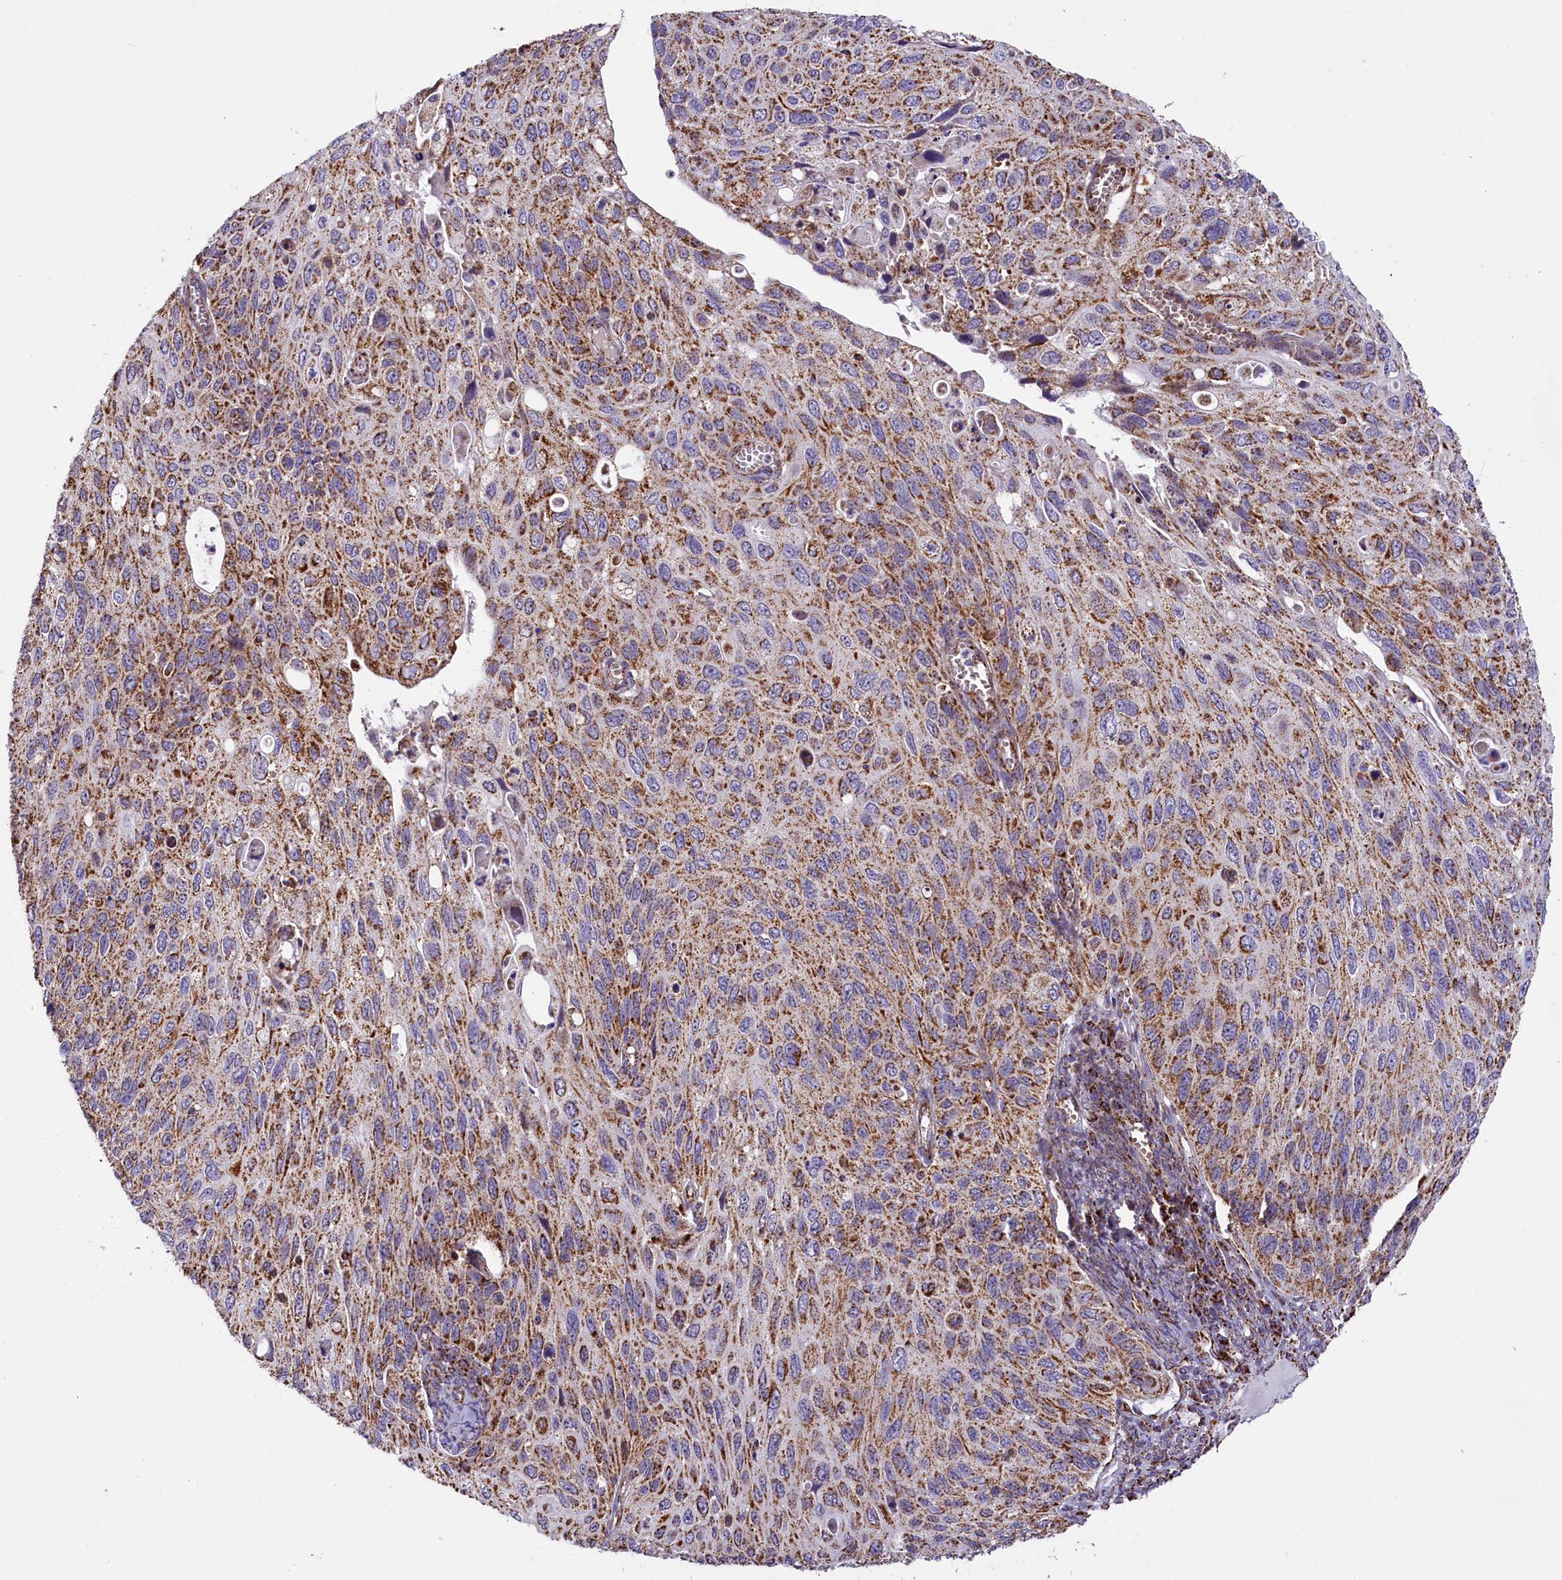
{"staining": {"intensity": "moderate", "quantity": ">75%", "location": "cytoplasmic/membranous"}, "tissue": "cervical cancer", "cell_type": "Tumor cells", "image_type": "cancer", "snomed": [{"axis": "morphology", "description": "Squamous cell carcinoma, NOS"}, {"axis": "topography", "description": "Cervix"}], "caption": "Immunohistochemical staining of cervical cancer demonstrates medium levels of moderate cytoplasmic/membranous protein staining in about >75% of tumor cells. (brown staining indicates protein expression, while blue staining denotes nuclei).", "gene": "NDUFA8", "patient": {"sex": "female", "age": 70}}